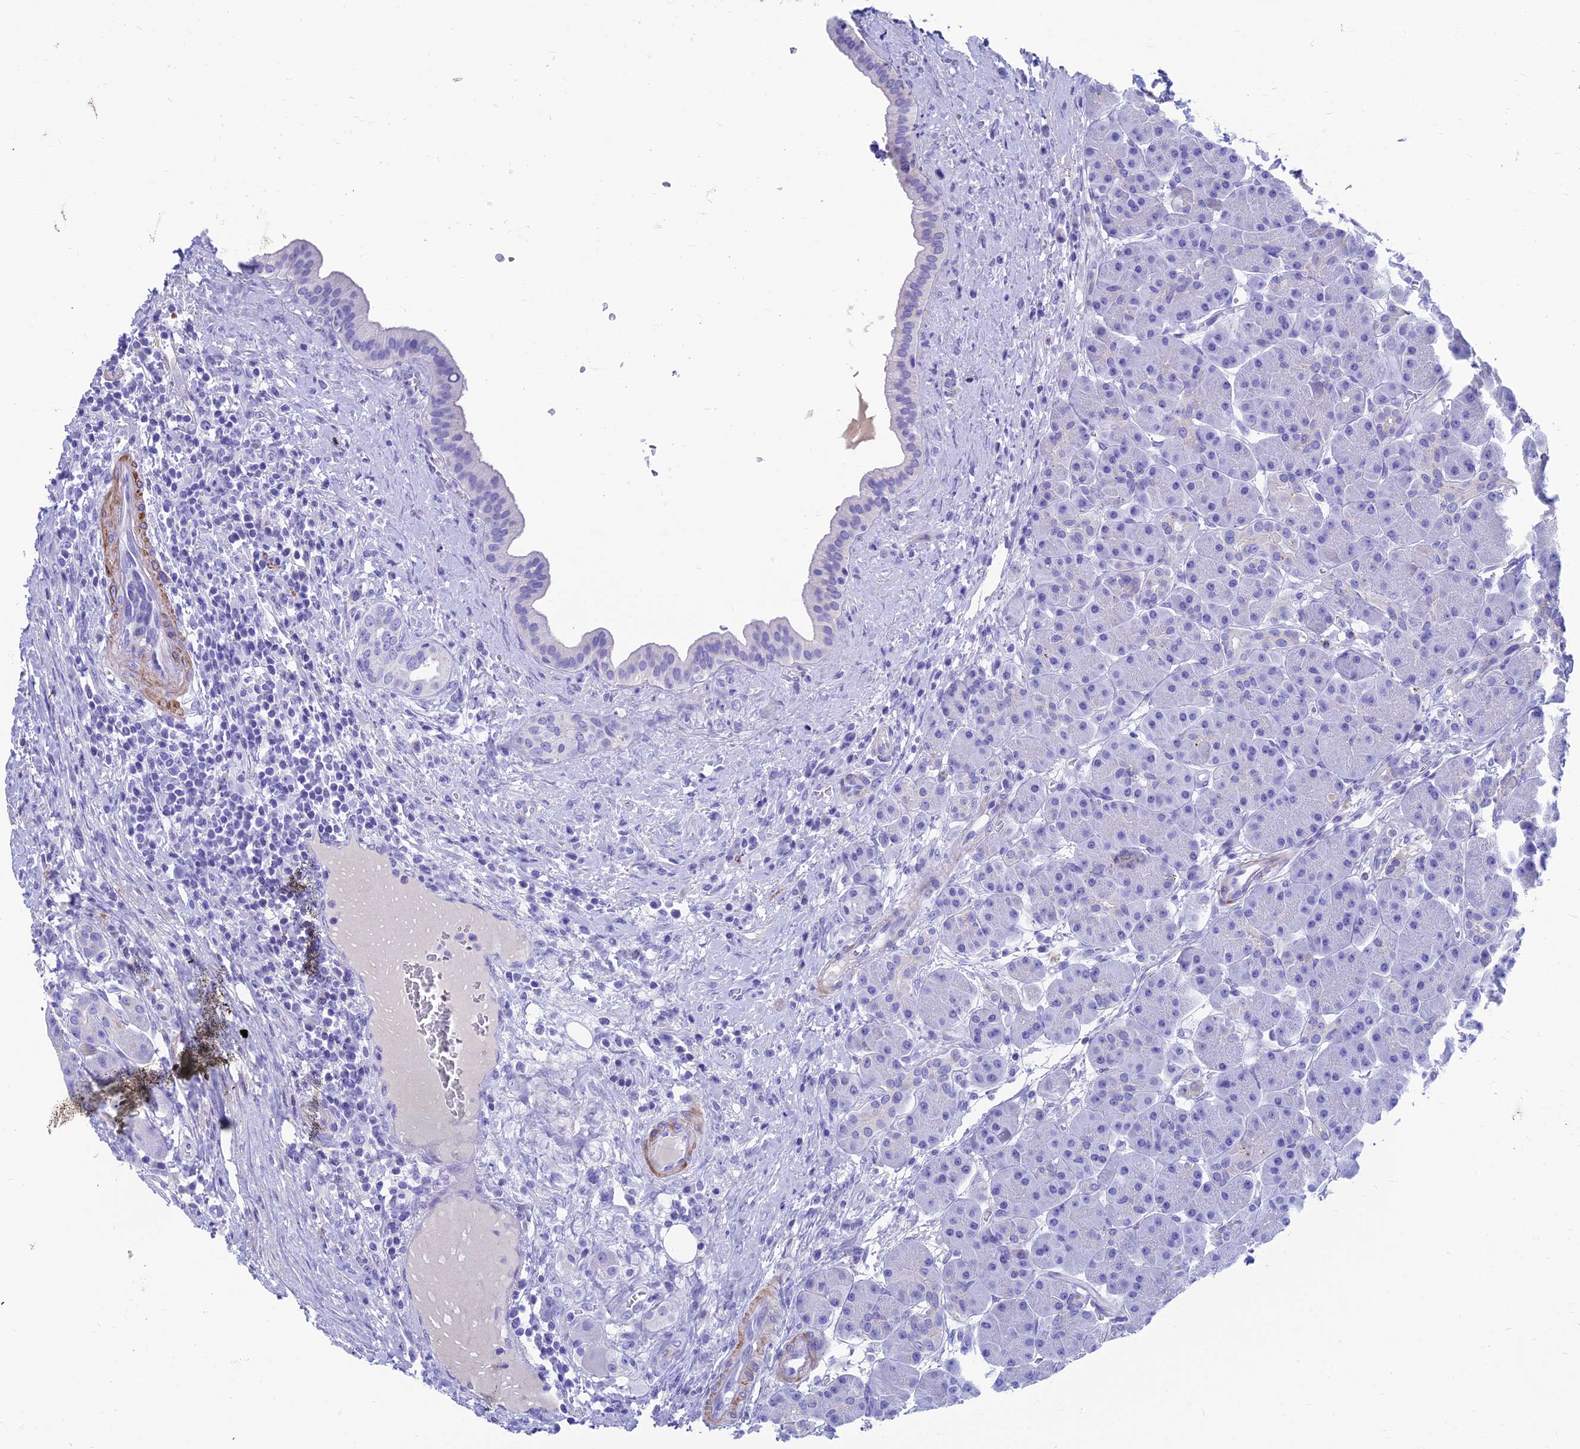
{"staining": {"intensity": "negative", "quantity": "none", "location": "none"}, "tissue": "pancreas", "cell_type": "Exocrine glandular cells", "image_type": "normal", "snomed": [{"axis": "morphology", "description": "Normal tissue, NOS"}, {"axis": "topography", "description": "Pancreas"}], "caption": "A high-resolution histopathology image shows immunohistochemistry (IHC) staining of normal pancreas, which demonstrates no significant positivity in exocrine glandular cells. (DAB (3,3'-diaminobenzidine) immunohistochemistry, high magnification).", "gene": "GNG11", "patient": {"sex": "male", "age": 63}}